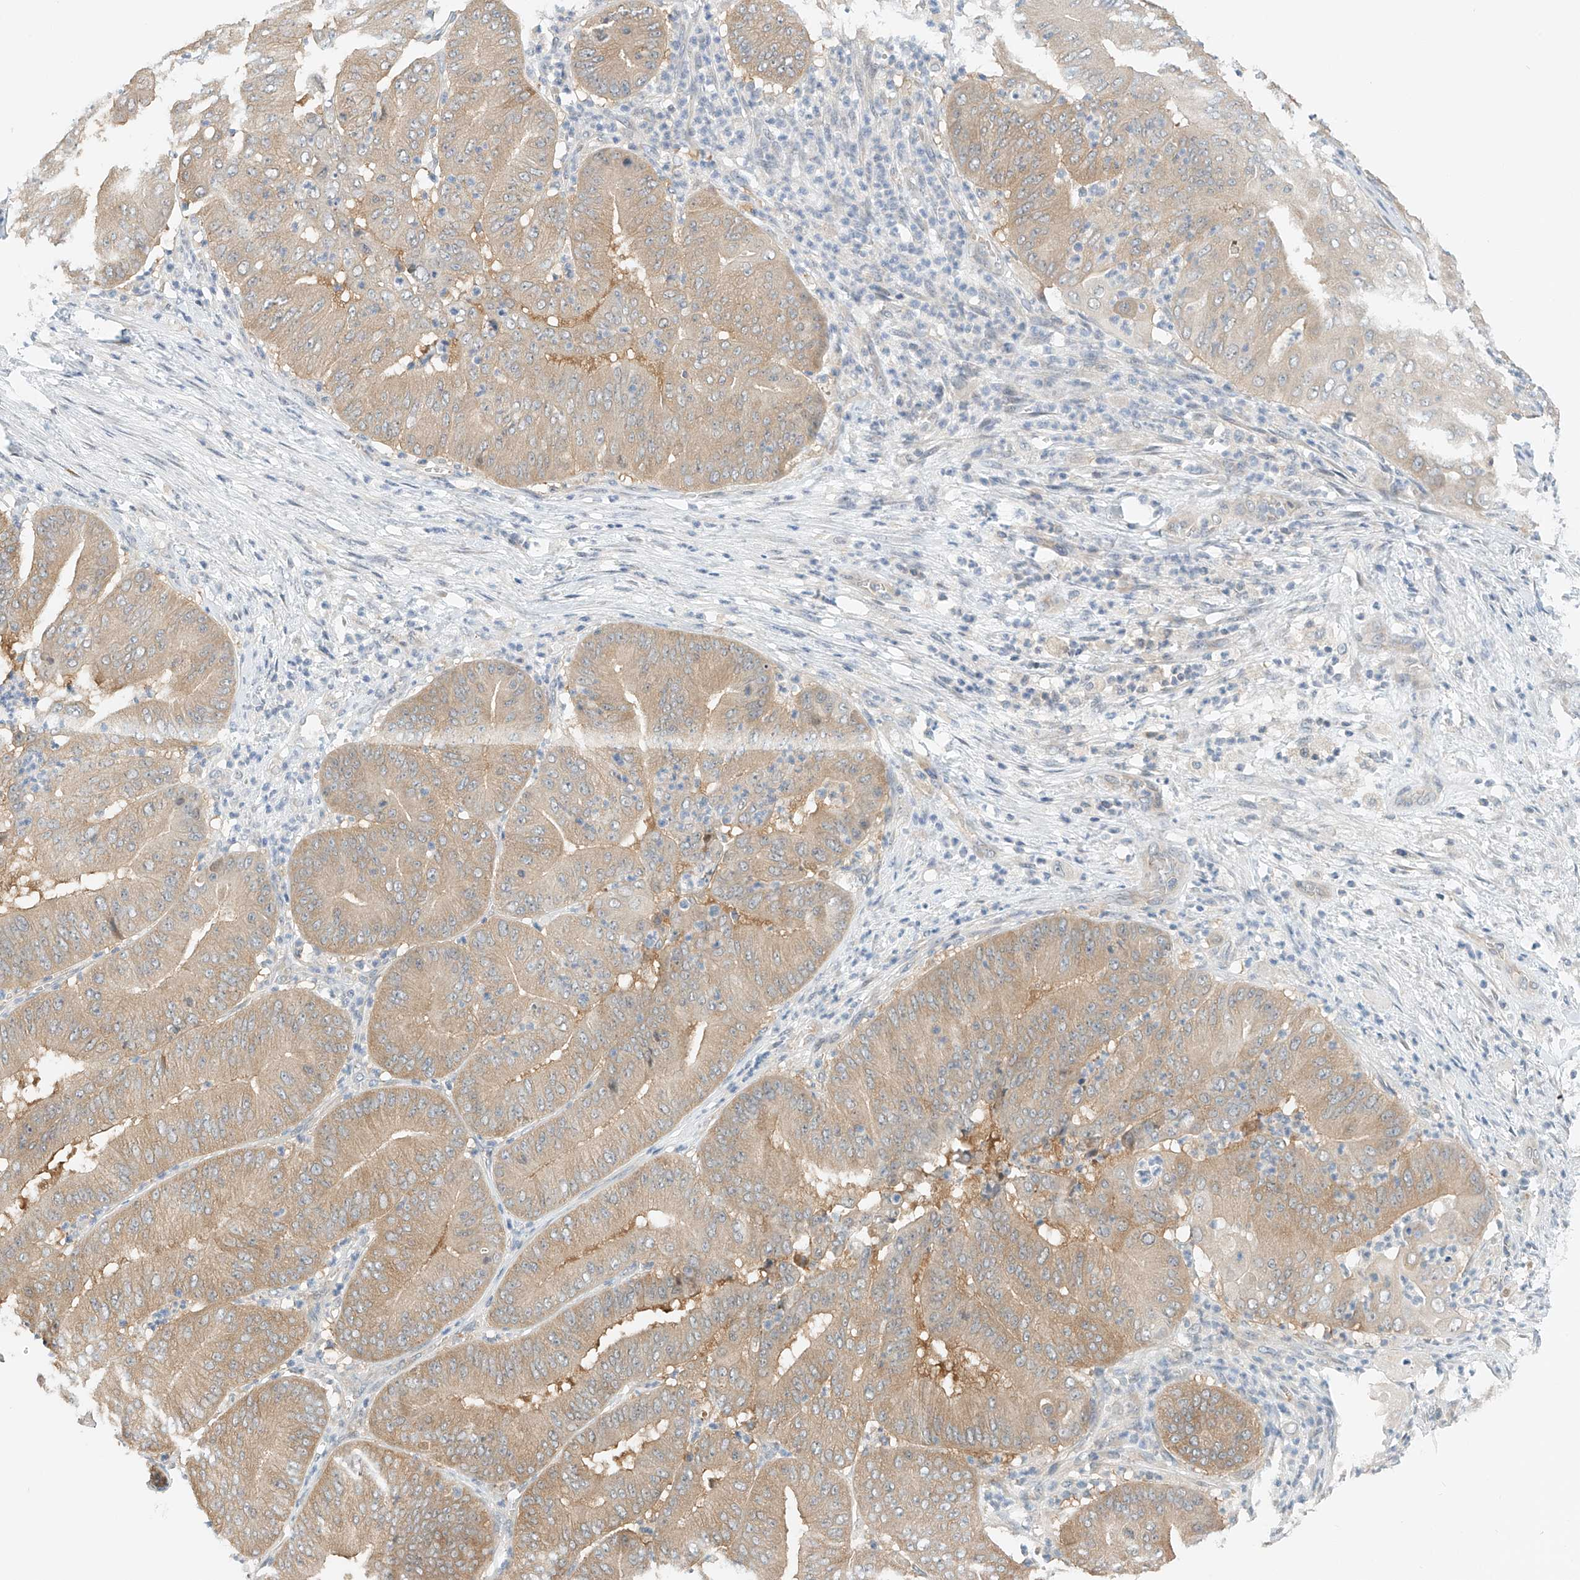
{"staining": {"intensity": "moderate", "quantity": "25%-75%", "location": "cytoplasmic/membranous"}, "tissue": "pancreatic cancer", "cell_type": "Tumor cells", "image_type": "cancer", "snomed": [{"axis": "morphology", "description": "Adenocarcinoma, NOS"}, {"axis": "topography", "description": "Pancreas"}], "caption": "Immunohistochemical staining of adenocarcinoma (pancreatic) exhibits medium levels of moderate cytoplasmic/membranous staining in about 25%-75% of tumor cells. The protein is stained brown, and the nuclei are stained in blue (DAB (3,3'-diaminobenzidine) IHC with brightfield microscopy, high magnification).", "gene": "PPA2", "patient": {"sex": "female", "age": 77}}